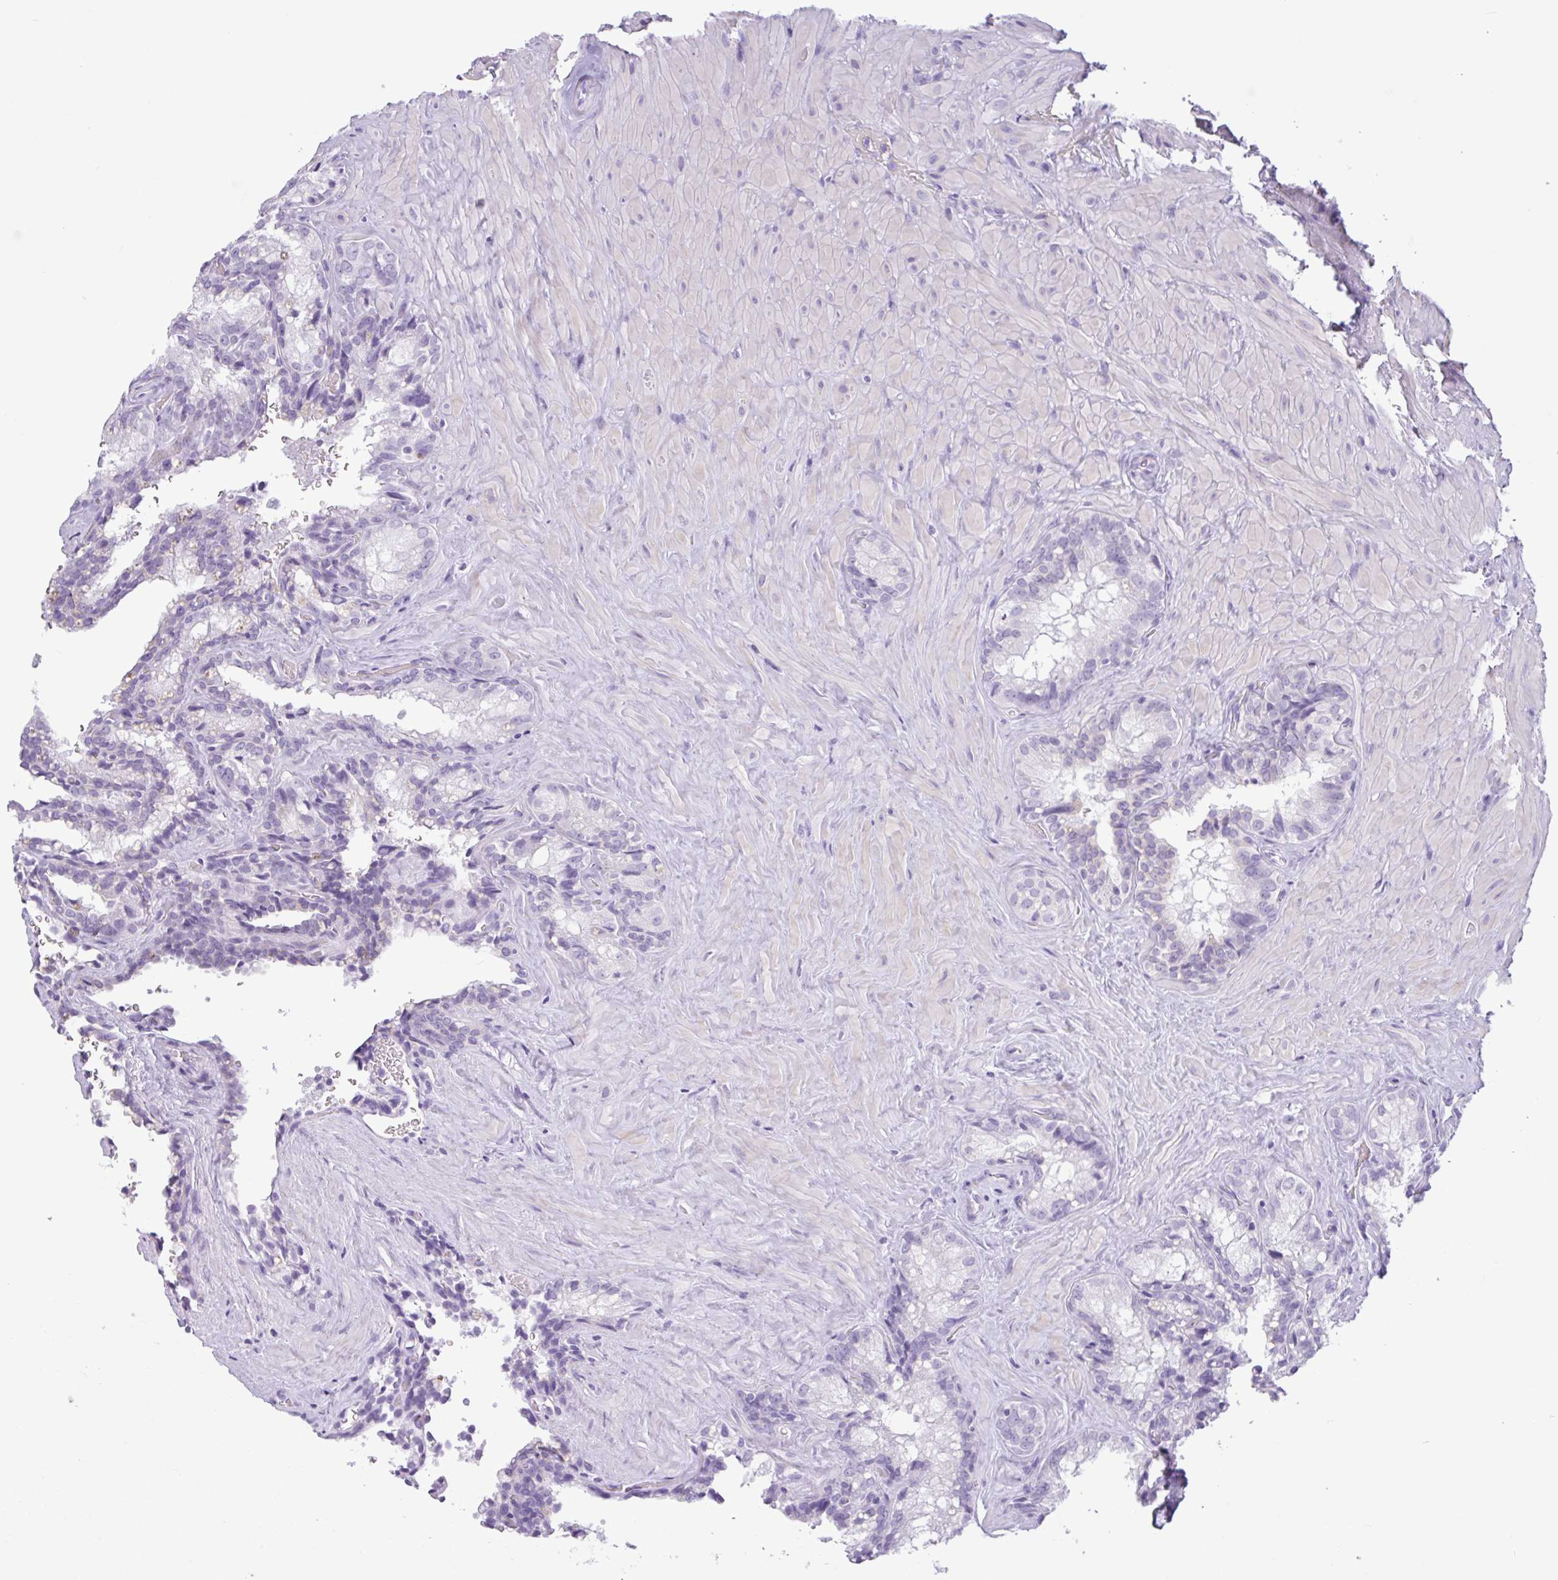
{"staining": {"intensity": "negative", "quantity": "none", "location": "none"}, "tissue": "seminal vesicle", "cell_type": "Glandular cells", "image_type": "normal", "snomed": [{"axis": "morphology", "description": "Normal tissue, NOS"}, {"axis": "topography", "description": "Seminal veicle"}], "caption": "Micrograph shows no protein expression in glandular cells of benign seminal vesicle.", "gene": "CTSE", "patient": {"sex": "male", "age": 47}}